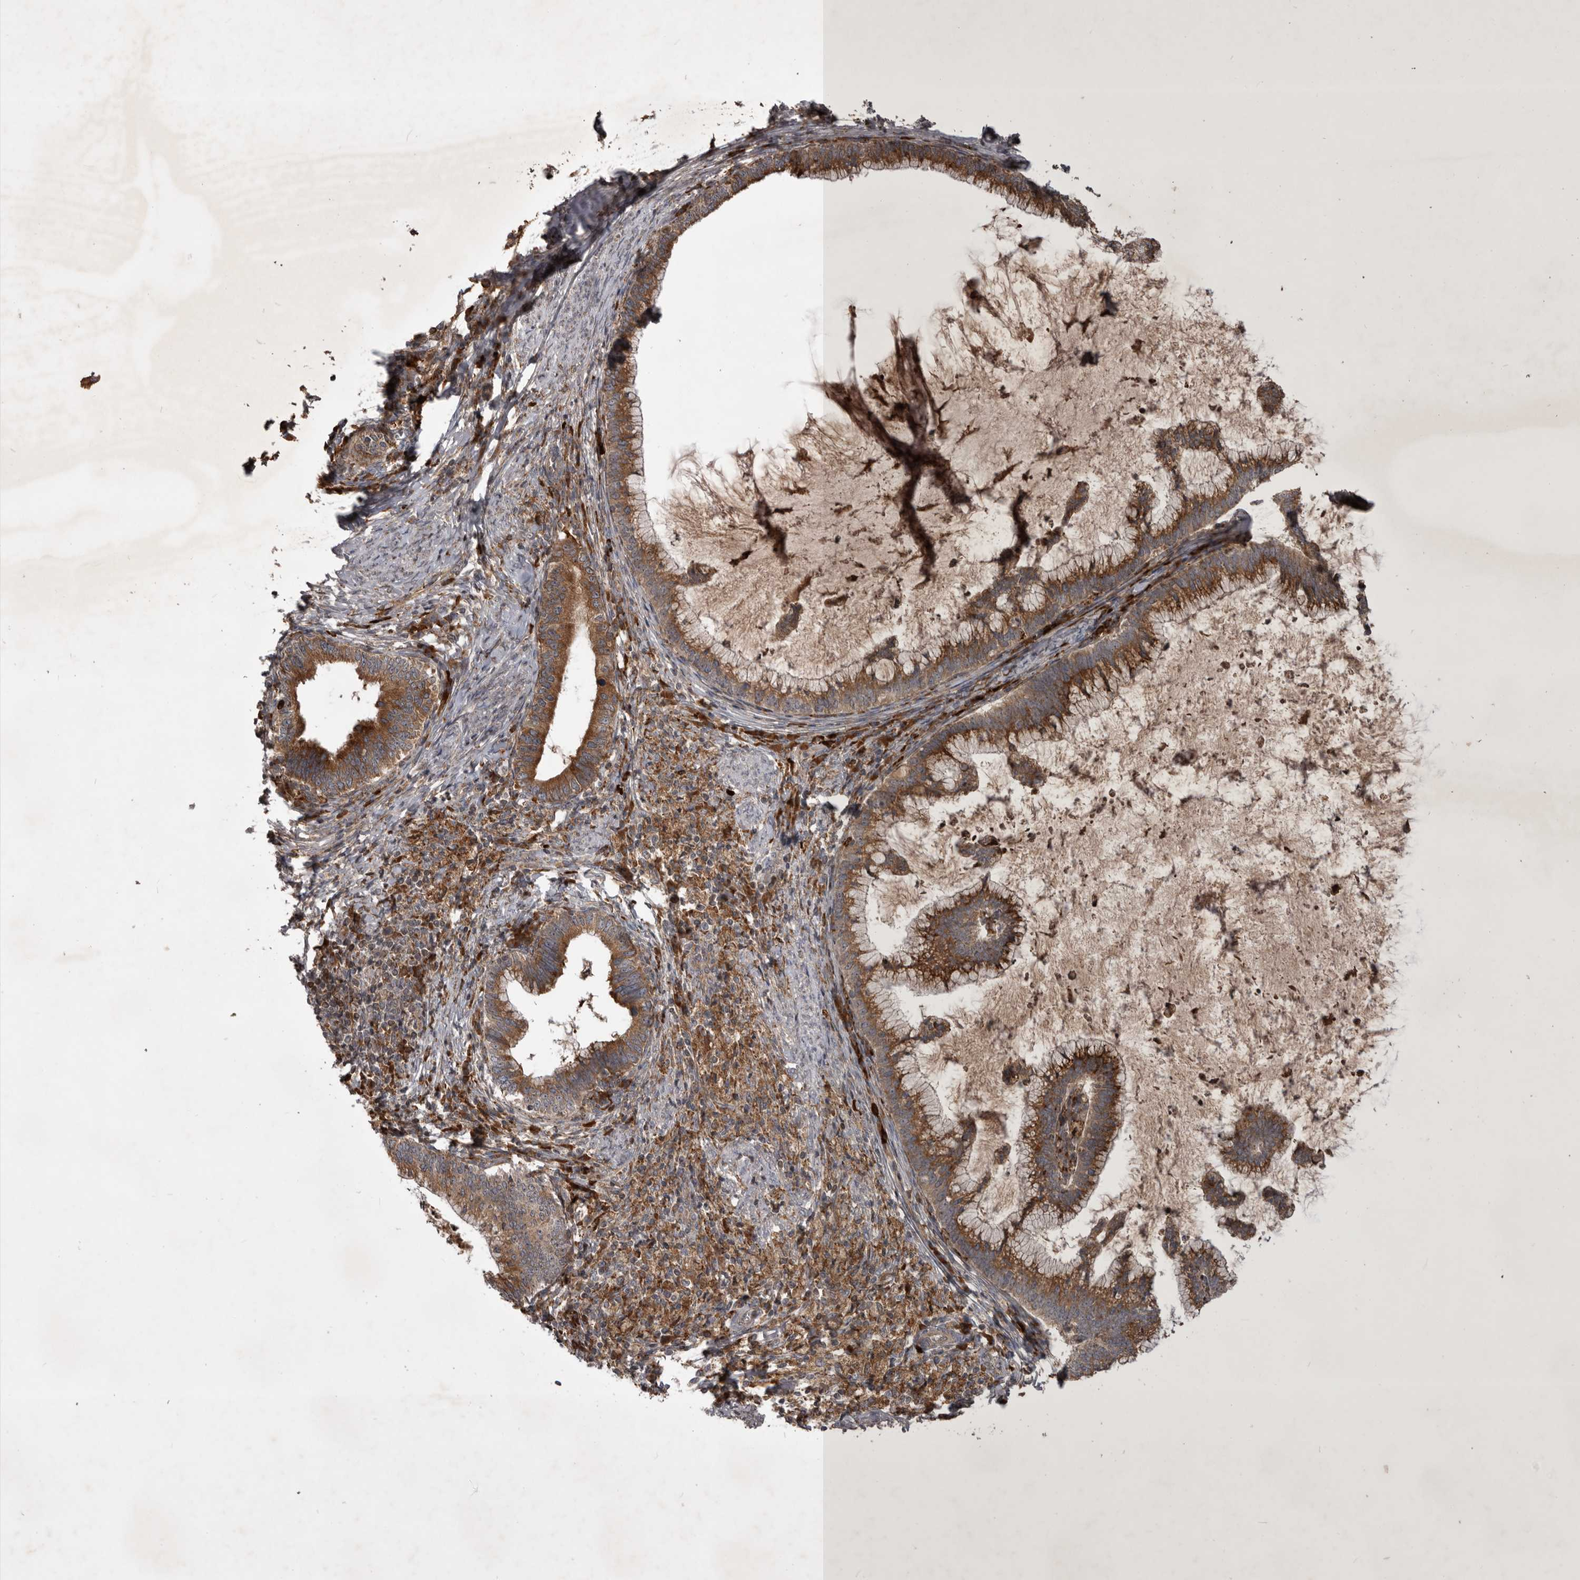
{"staining": {"intensity": "strong", "quantity": ">75%", "location": "cytoplasmic/membranous"}, "tissue": "cervical cancer", "cell_type": "Tumor cells", "image_type": "cancer", "snomed": [{"axis": "morphology", "description": "Adenocarcinoma, NOS"}, {"axis": "topography", "description": "Cervix"}], "caption": "This histopathology image displays IHC staining of cervical adenocarcinoma, with high strong cytoplasmic/membranous expression in about >75% of tumor cells.", "gene": "RAB3GAP2", "patient": {"sex": "female", "age": 36}}